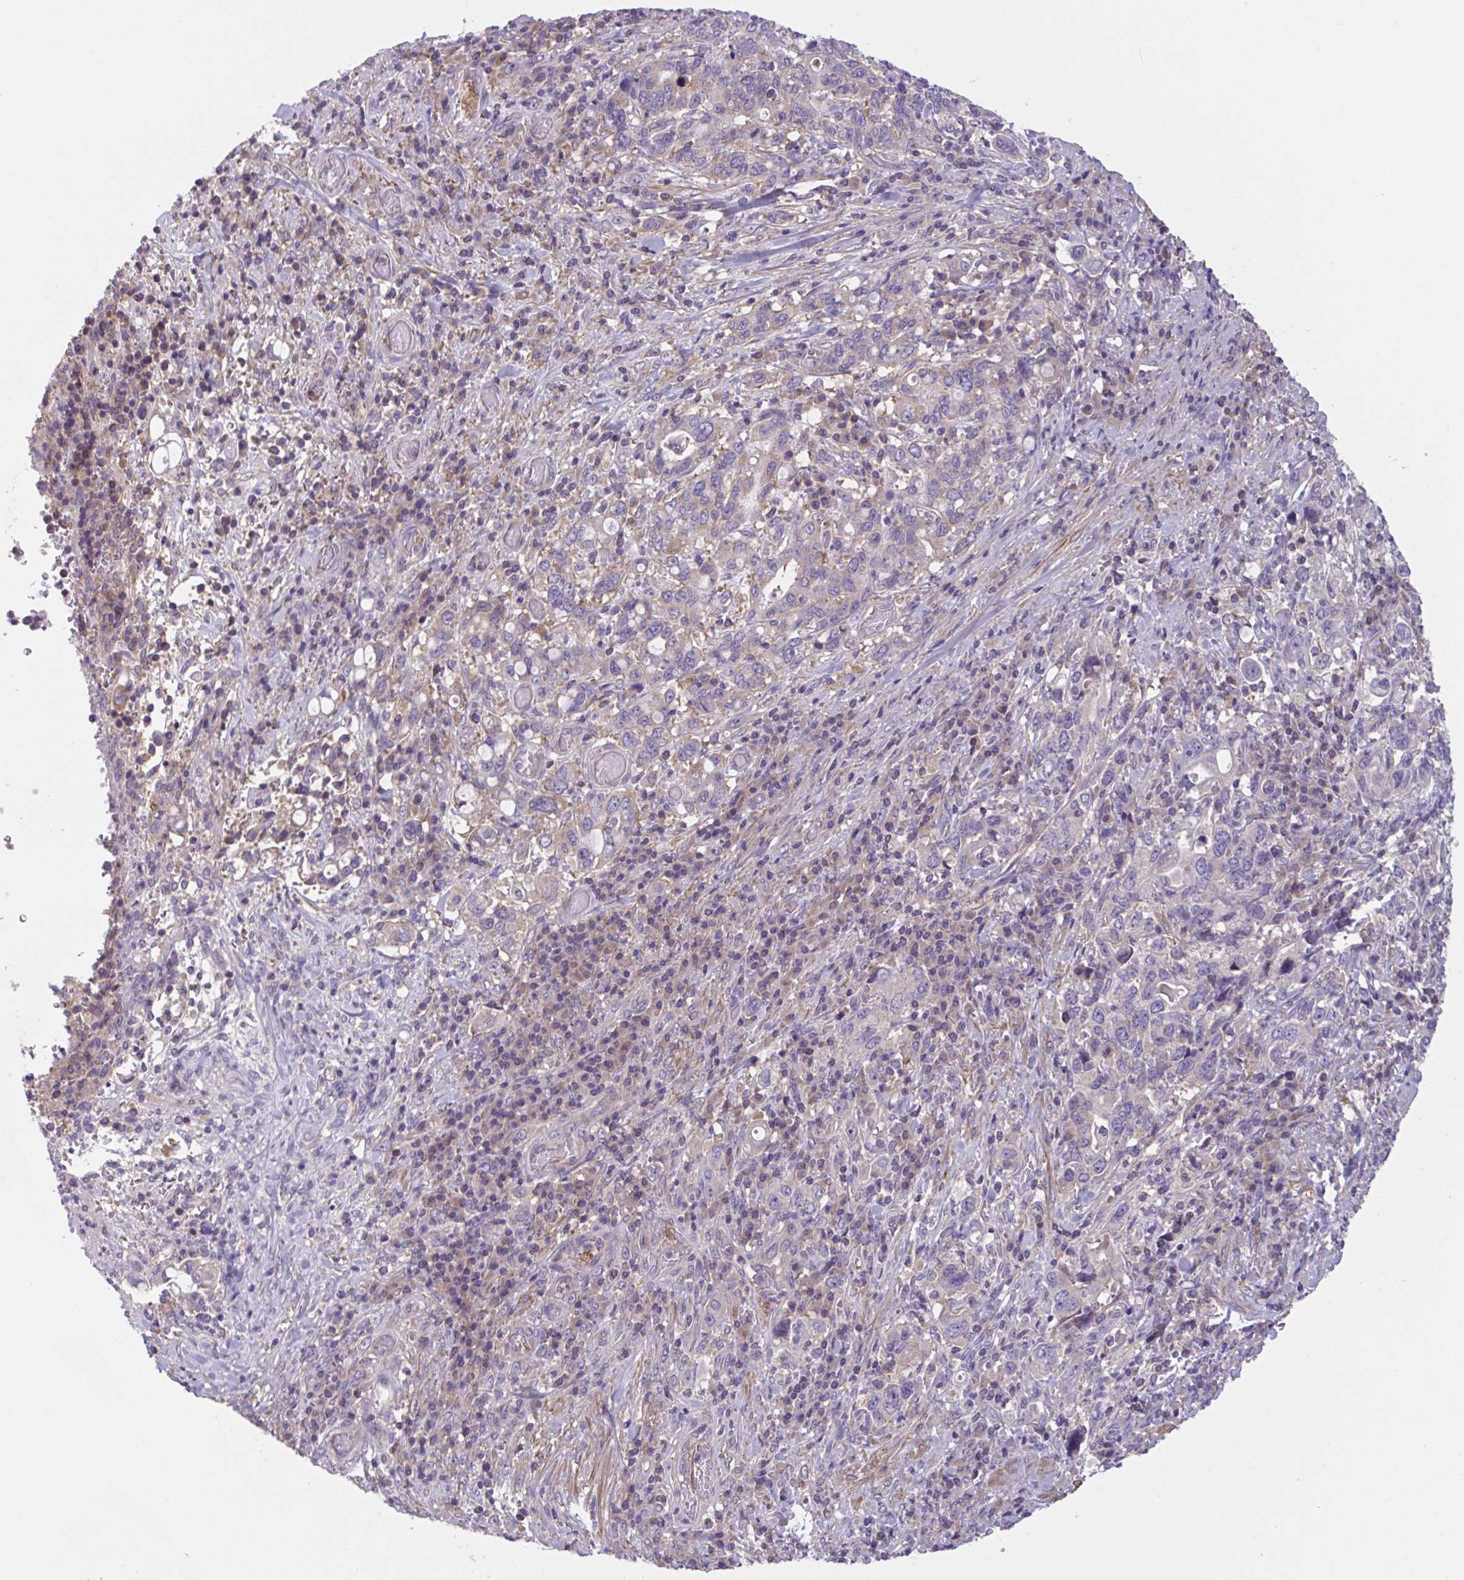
{"staining": {"intensity": "negative", "quantity": "none", "location": "none"}, "tissue": "stomach cancer", "cell_type": "Tumor cells", "image_type": "cancer", "snomed": [{"axis": "morphology", "description": "Adenocarcinoma, NOS"}, {"axis": "topography", "description": "Stomach, upper"}, {"axis": "topography", "description": "Stomach"}], "caption": "Tumor cells are negative for brown protein staining in stomach cancer.", "gene": "WNT9B", "patient": {"sex": "male", "age": 62}}